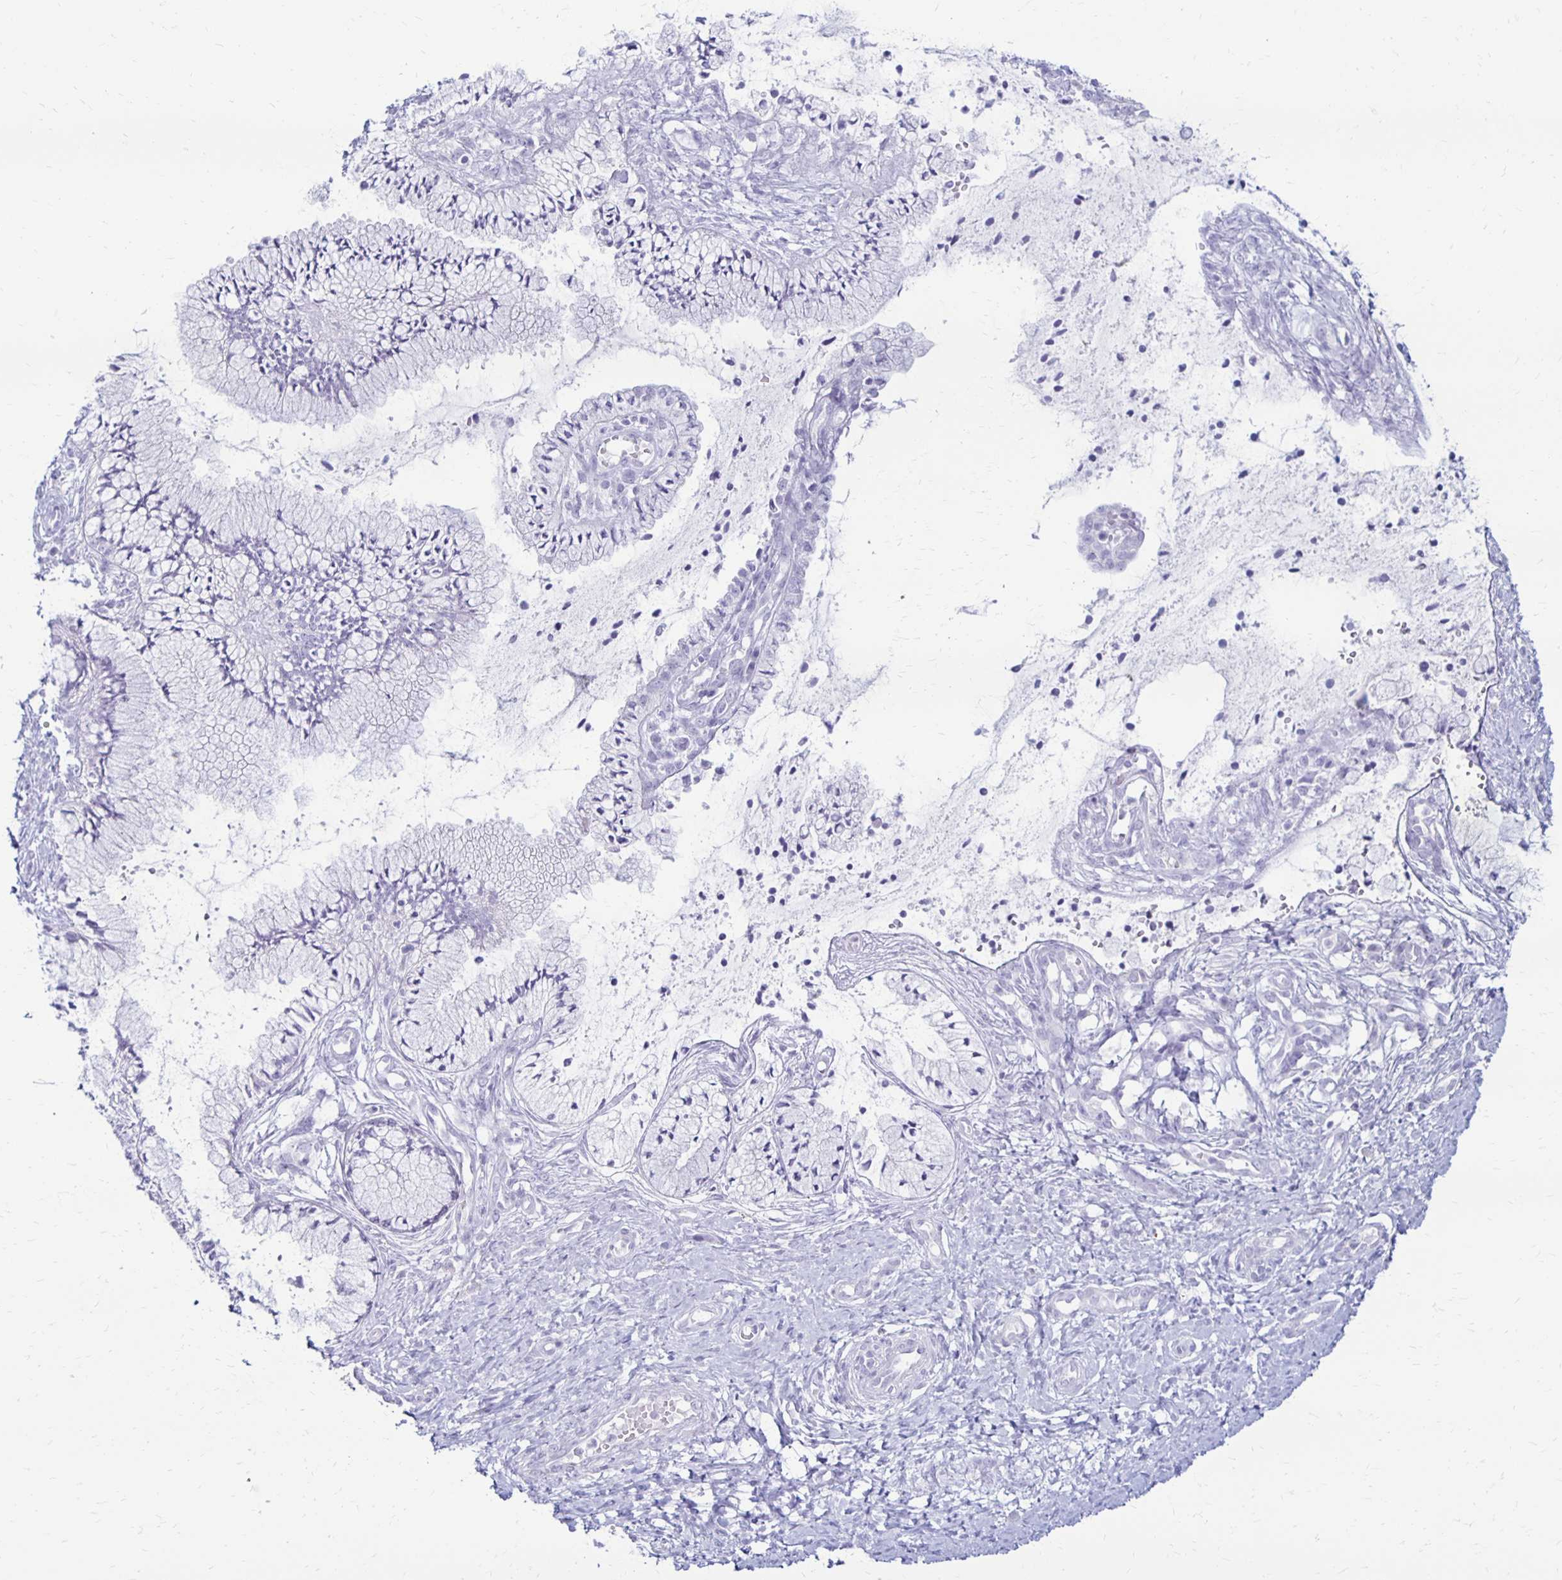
{"staining": {"intensity": "negative", "quantity": "none", "location": "none"}, "tissue": "cervix", "cell_type": "Glandular cells", "image_type": "normal", "snomed": [{"axis": "morphology", "description": "Normal tissue, NOS"}, {"axis": "topography", "description": "Cervix"}], "caption": "Immunohistochemistry (IHC) micrograph of benign cervix stained for a protein (brown), which displays no positivity in glandular cells. (Stains: DAB immunohistochemistry with hematoxylin counter stain, Microscopy: brightfield microscopy at high magnification).", "gene": "RYR1", "patient": {"sex": "female", "age": 37}}